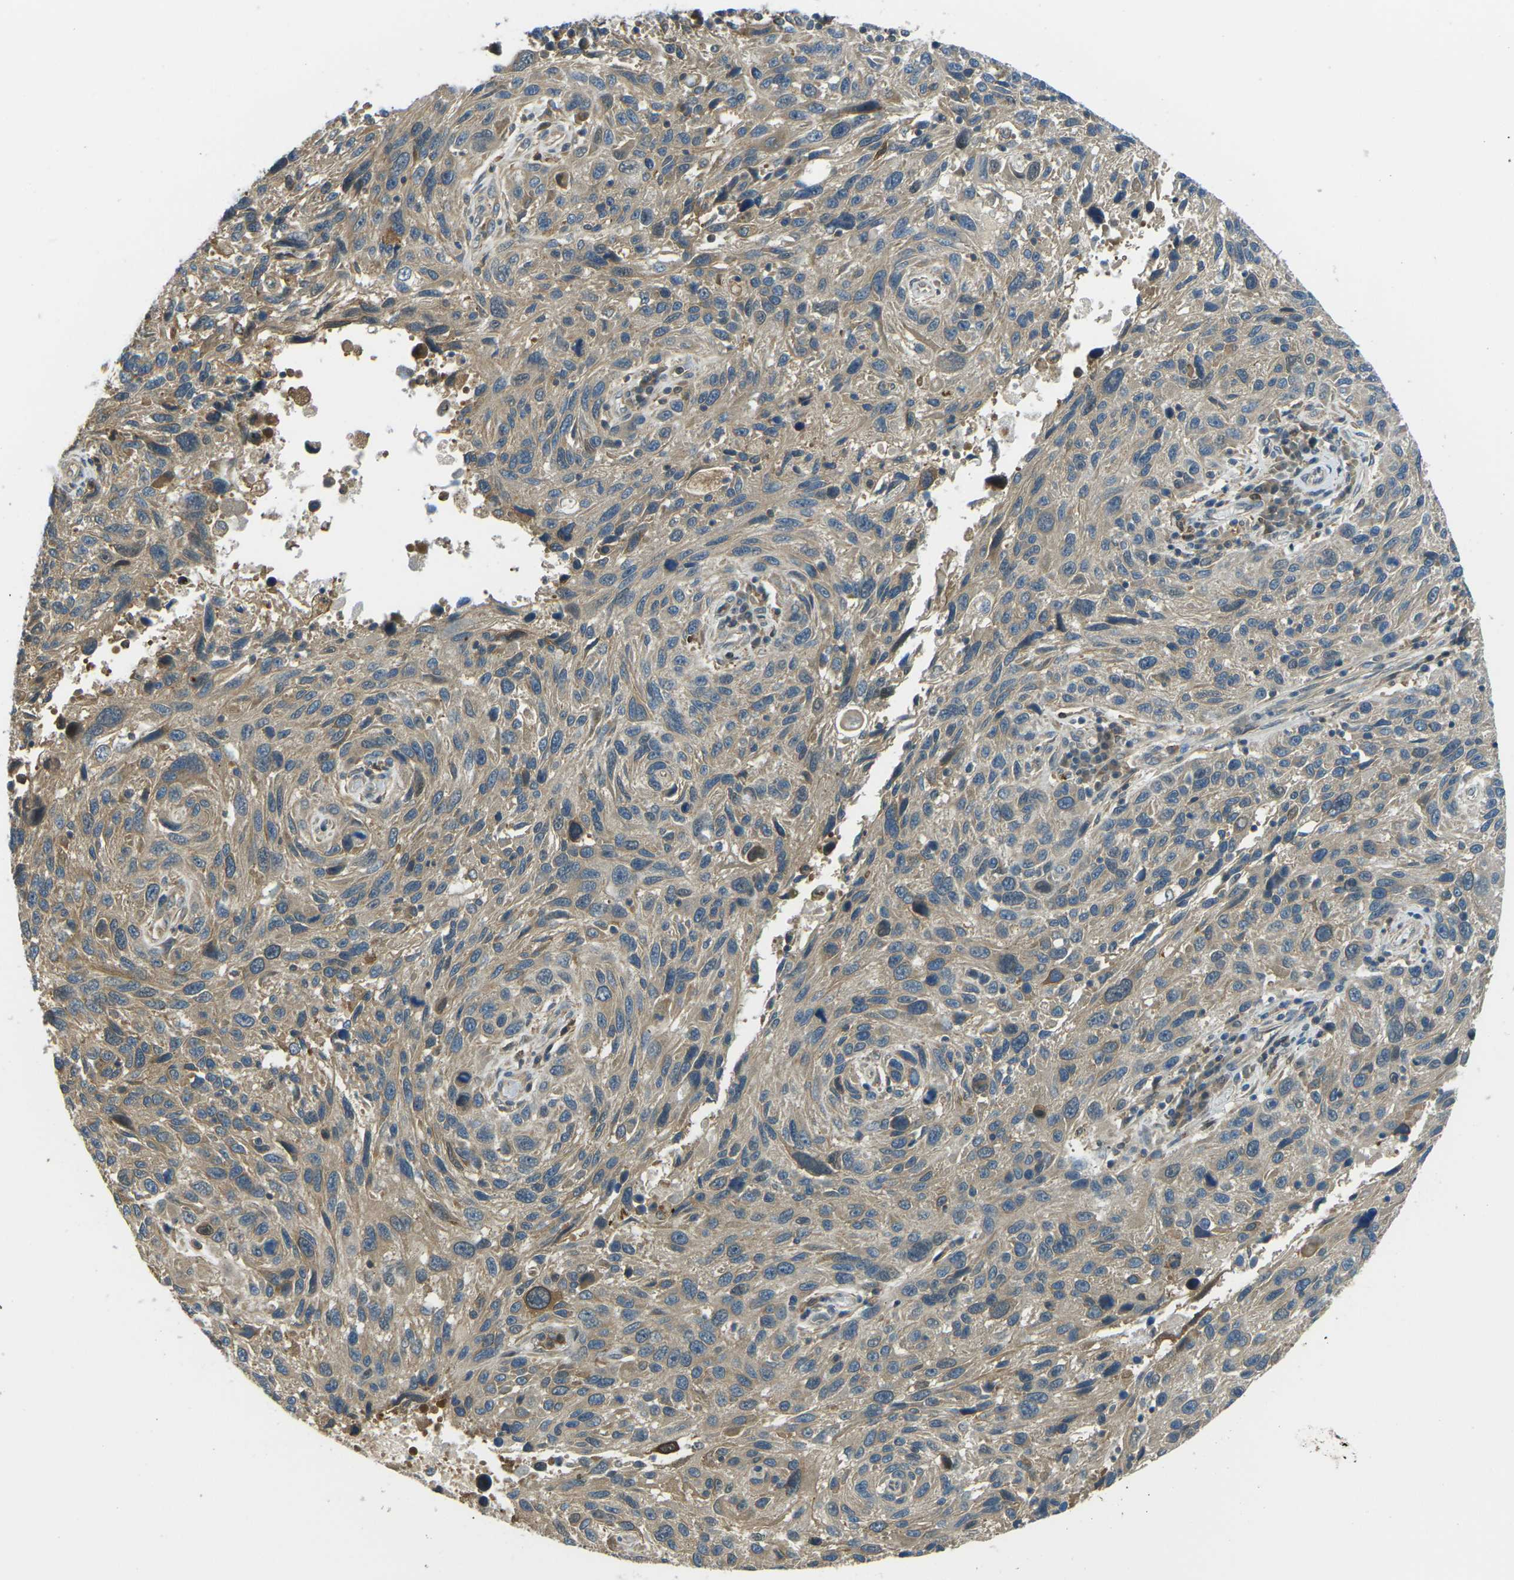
{"staining": {"intensity": "moderate", "quantity": ">75%", "location": "cytoplasmic/membranous"}, "tissue": "melanoma", "cell_type": "Tumor cells", "image_type": "cancer", "snomed": [{"axis": "morphology", "description": "Malignant melanoma, NOS"}, {"axis": "topography", "description": "Skin"}], "caption": "A histopathology image of melanoma stained for a protein demonstrates moderate cytoplasmic/membranous brown staining in tumor cells.", "gene": "PIEZO2", "patient": {"sex": "male", "age": 53}}